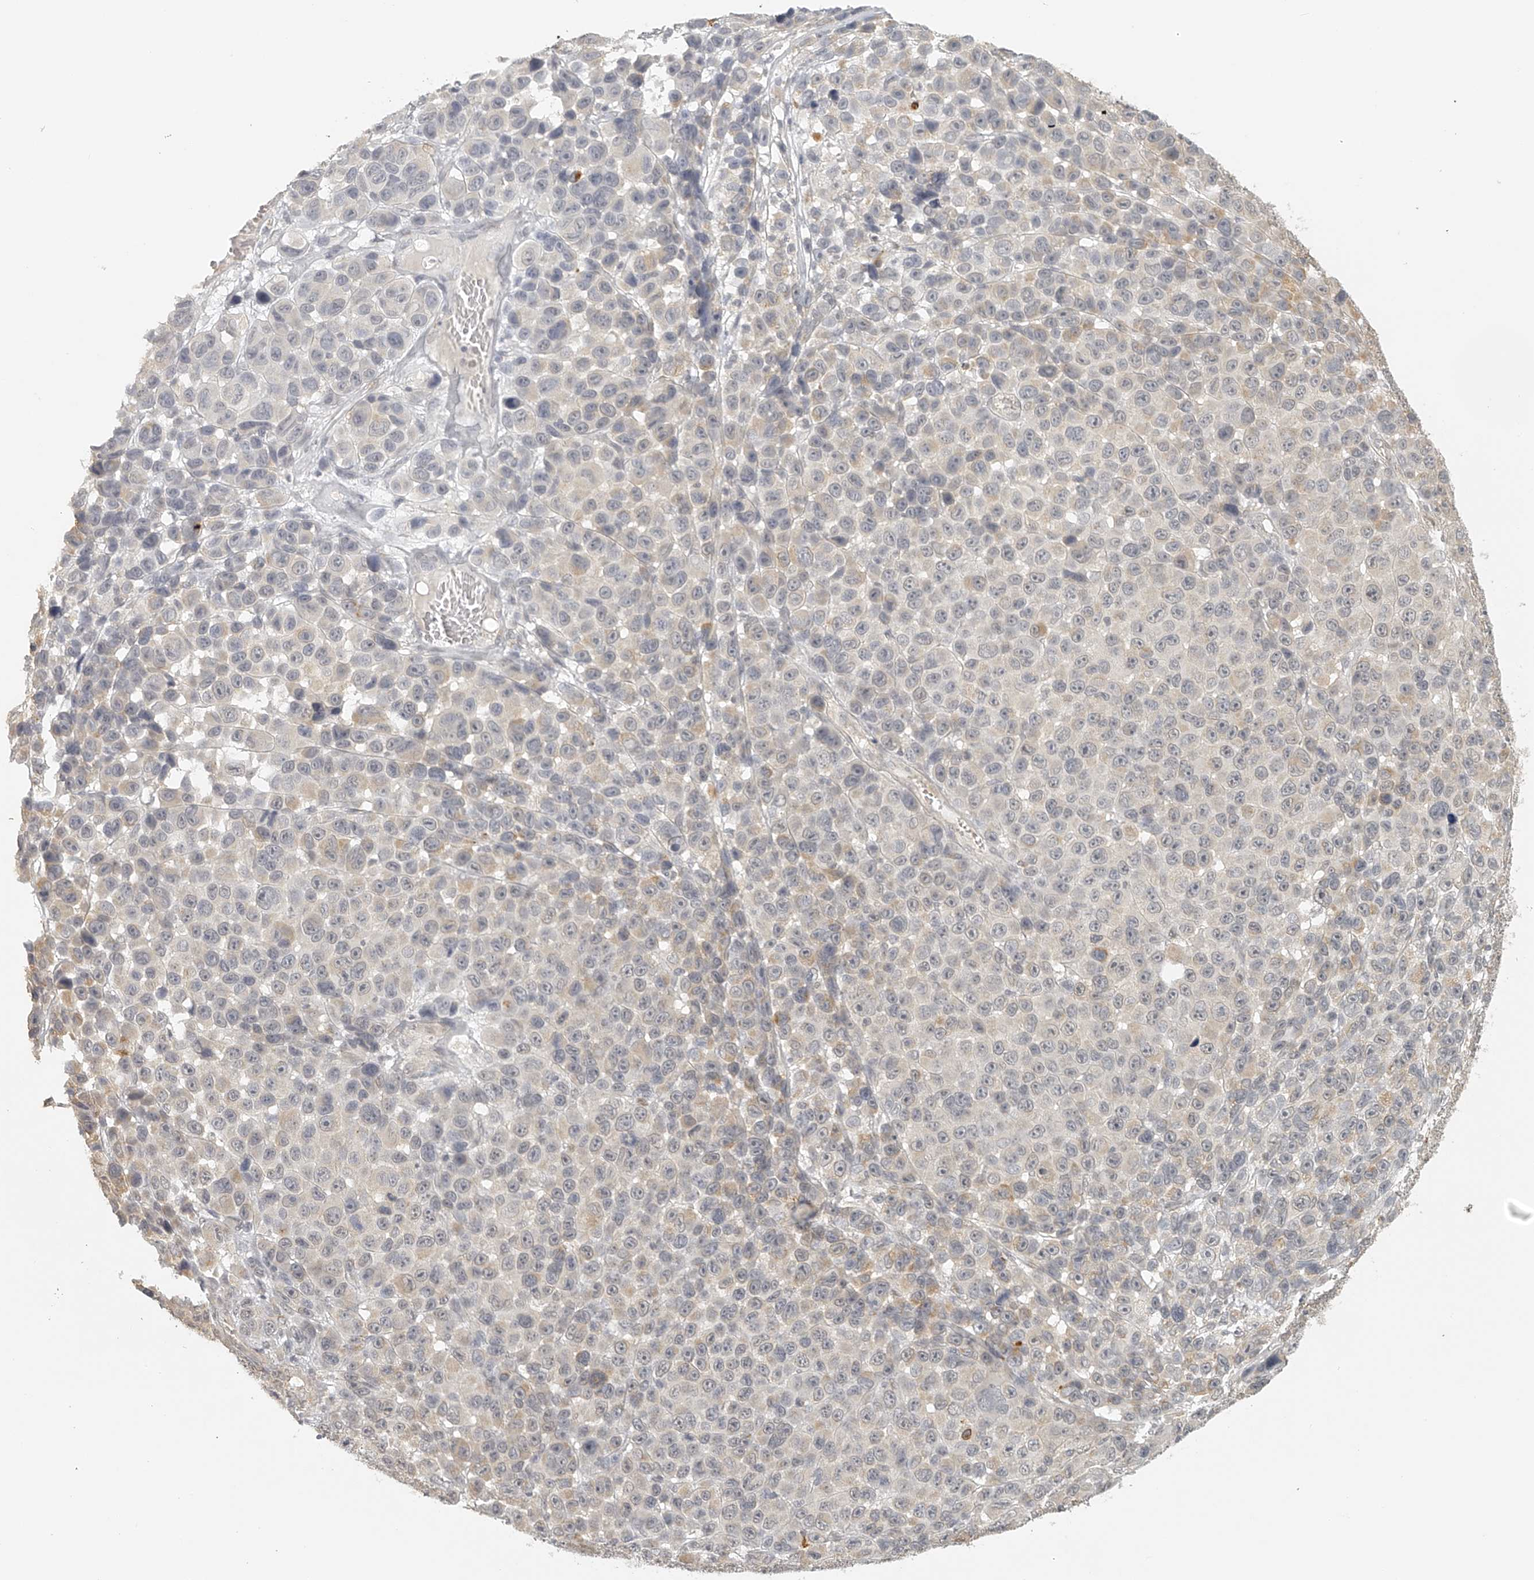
{"staining": {"intensity": "negative", "quantity": "none", "location": "none"}, "tissue": "melanoma", "cell_type": "Tumor cells", "image_type": "cancer", "snomed": [{"axis": "morphology", "description": "Malignant melanoma, NOS"}, {"axis": "topography", "description": "Skin"}], "caption": "There is no significant expression in tumor cells of malignant melanoma. (DAB (3,3'-diaminobenzidine) IHC visualized using brightfield microscopy, high magnification).", "gene": "BCL2L11", "patient": {"sex": "male", "age": 53}}